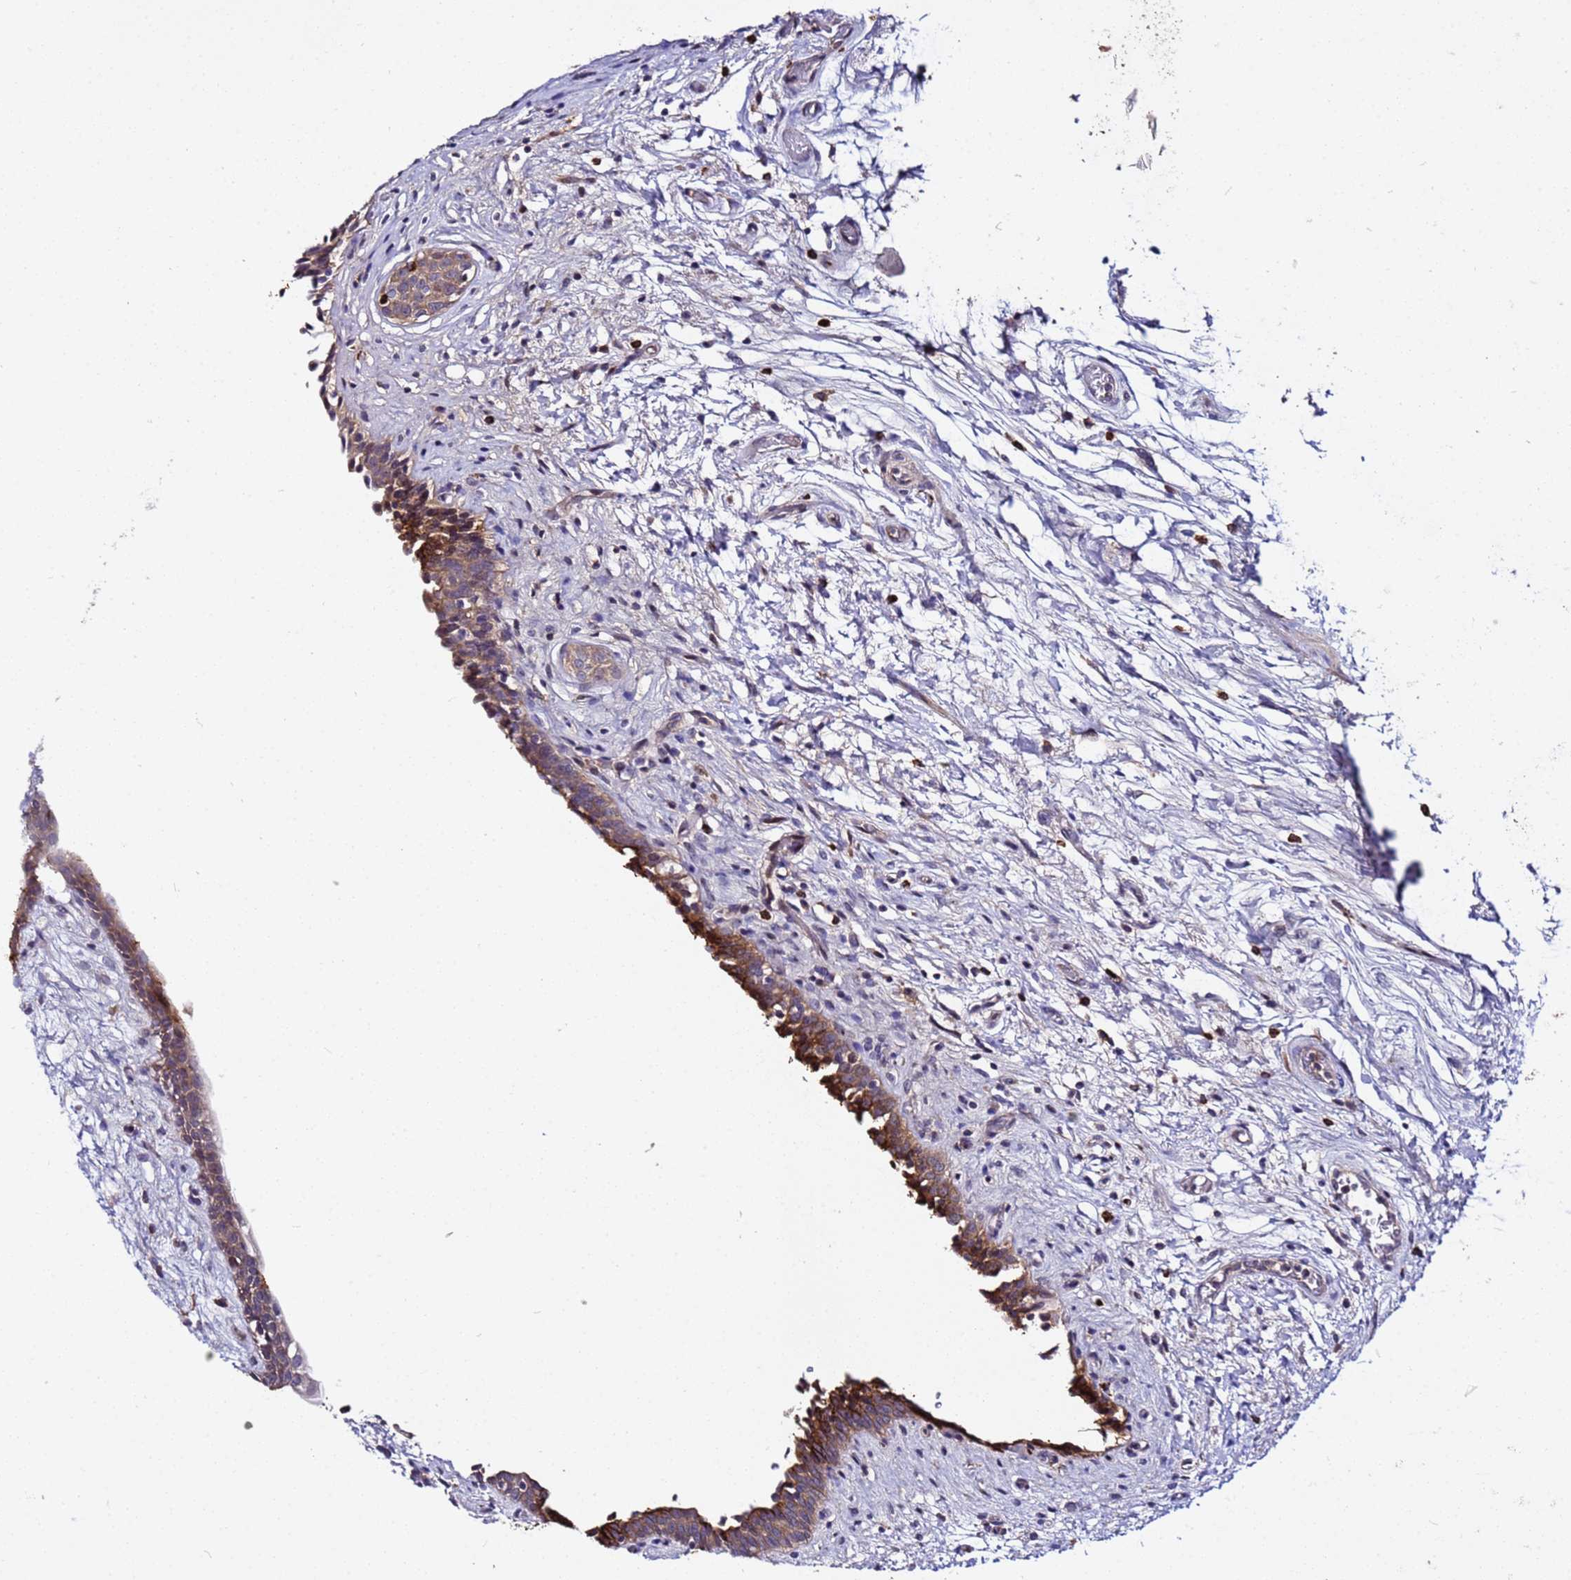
{"staining": {"intensity": "strong", "quantity": "25%-75%", "location": "cytoplasmic/membranous"}, "tissue": "urinary bladder", "cell_type": "Urothelial cells", "image_type": "normal", "snomed": [{"axis": "morphology", "description": "Normal tissue, NOS"}, {"axis": "topography", "description": "Urinary bladder"}], "caption": "DAB (3,3'-diaminobenzidine) immunohistochemical staining of unremarkable urinary bladder shows strong cytoplasmic/membranous protein positivity in about 25%-75% of urothelial cells.", "gene": "PLXDC2", "patient": {"sex": "male", "age": 83}}